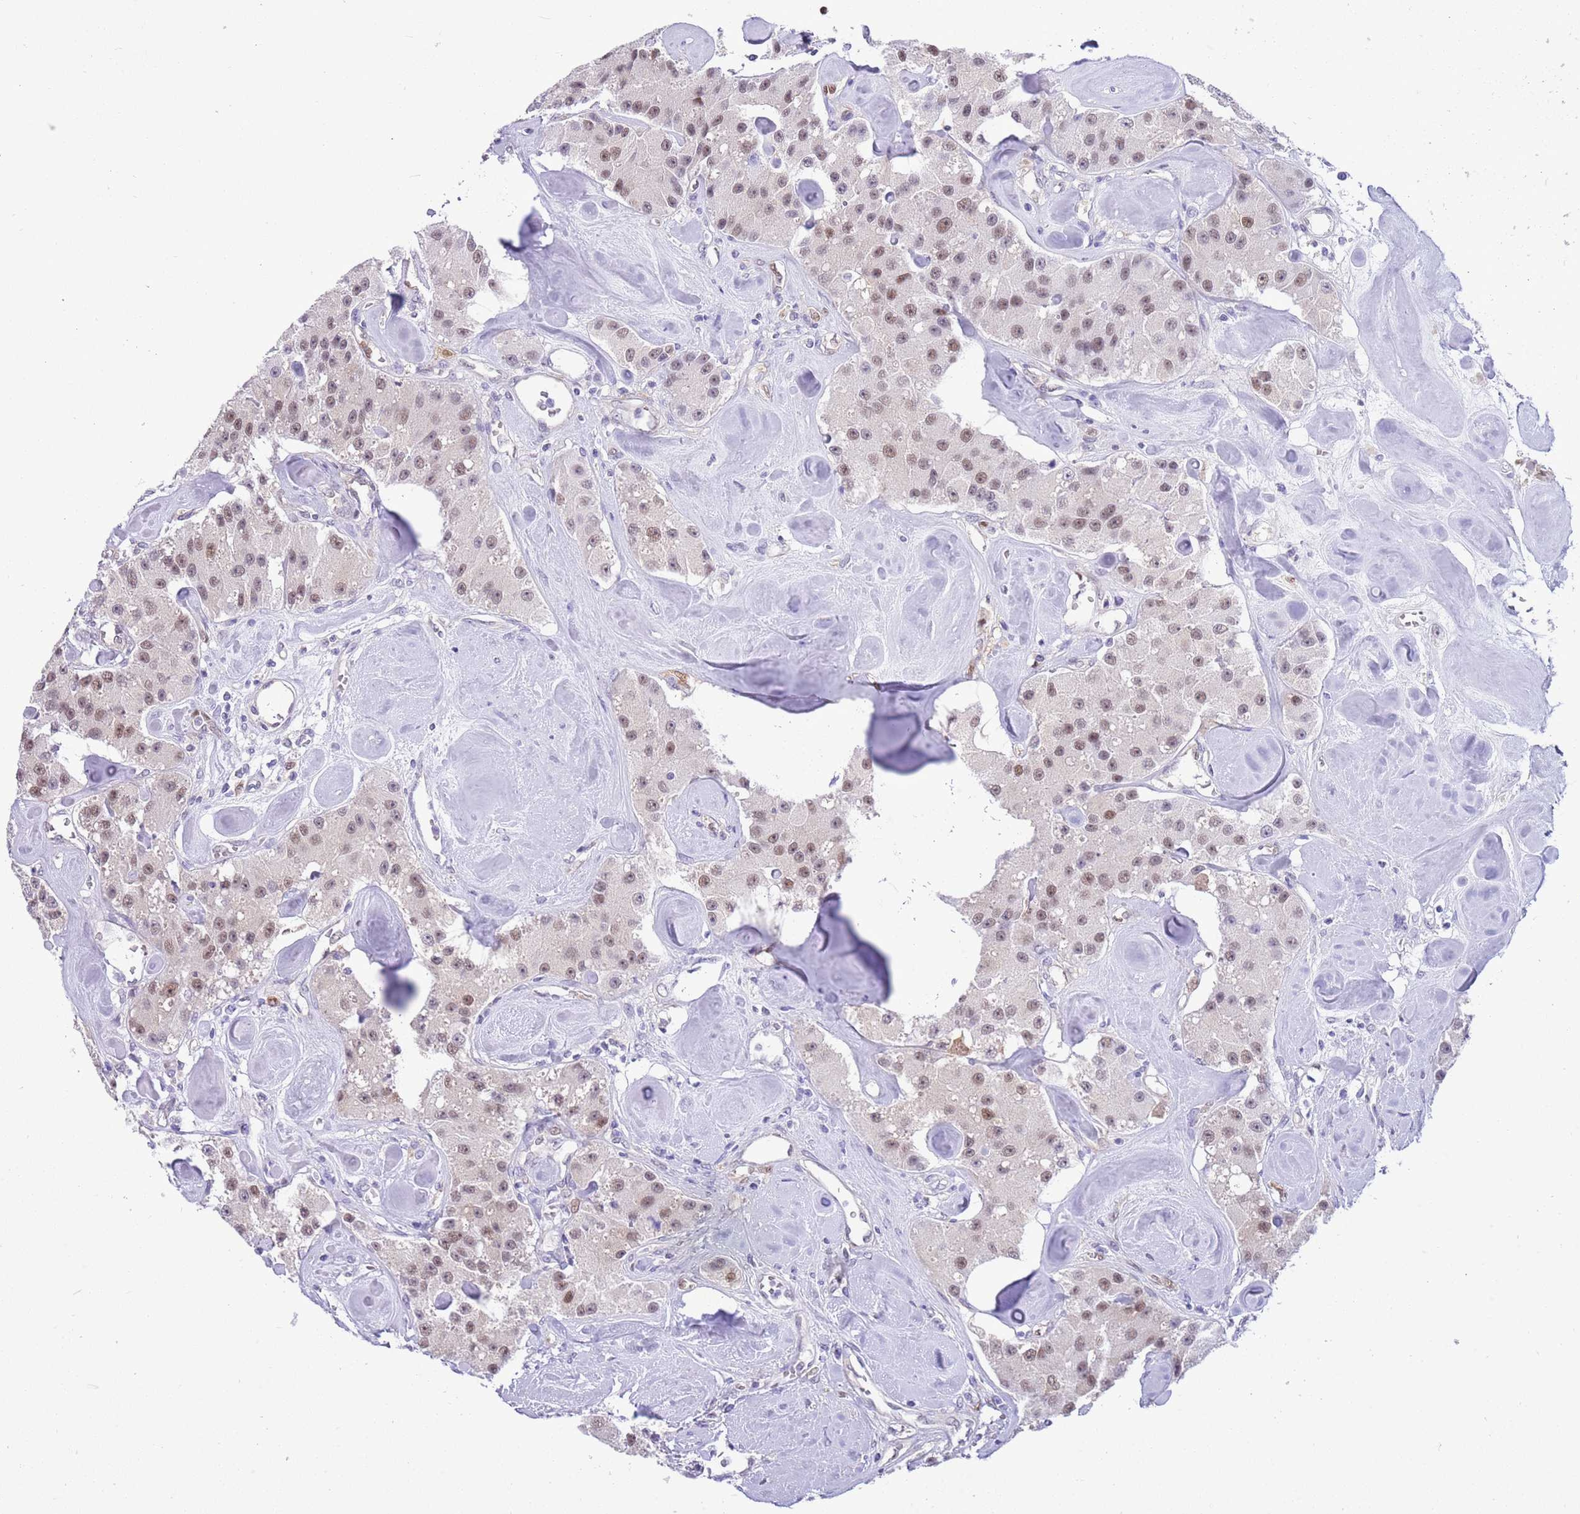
{"staining": {"intensity": "weak", "quantity": ">75%", "location": "nuclear"}, "tissue": "carcinoid", "cell_type": "Tumor cells", "image_type": "cancer", "snomed": [{"axis": "morphology", "description": "Carcinoid, malignant, NOS"}, {"axis": "topography", "description": "Pancreas"}], "caption": "An image of human carcinoid stained for a protein demonstrates weak nuclear brown staining in tumor cells. Nuclei are stained in blue.", "gene": "DDI2", "patient": {"sex": "male", "age": 41}}